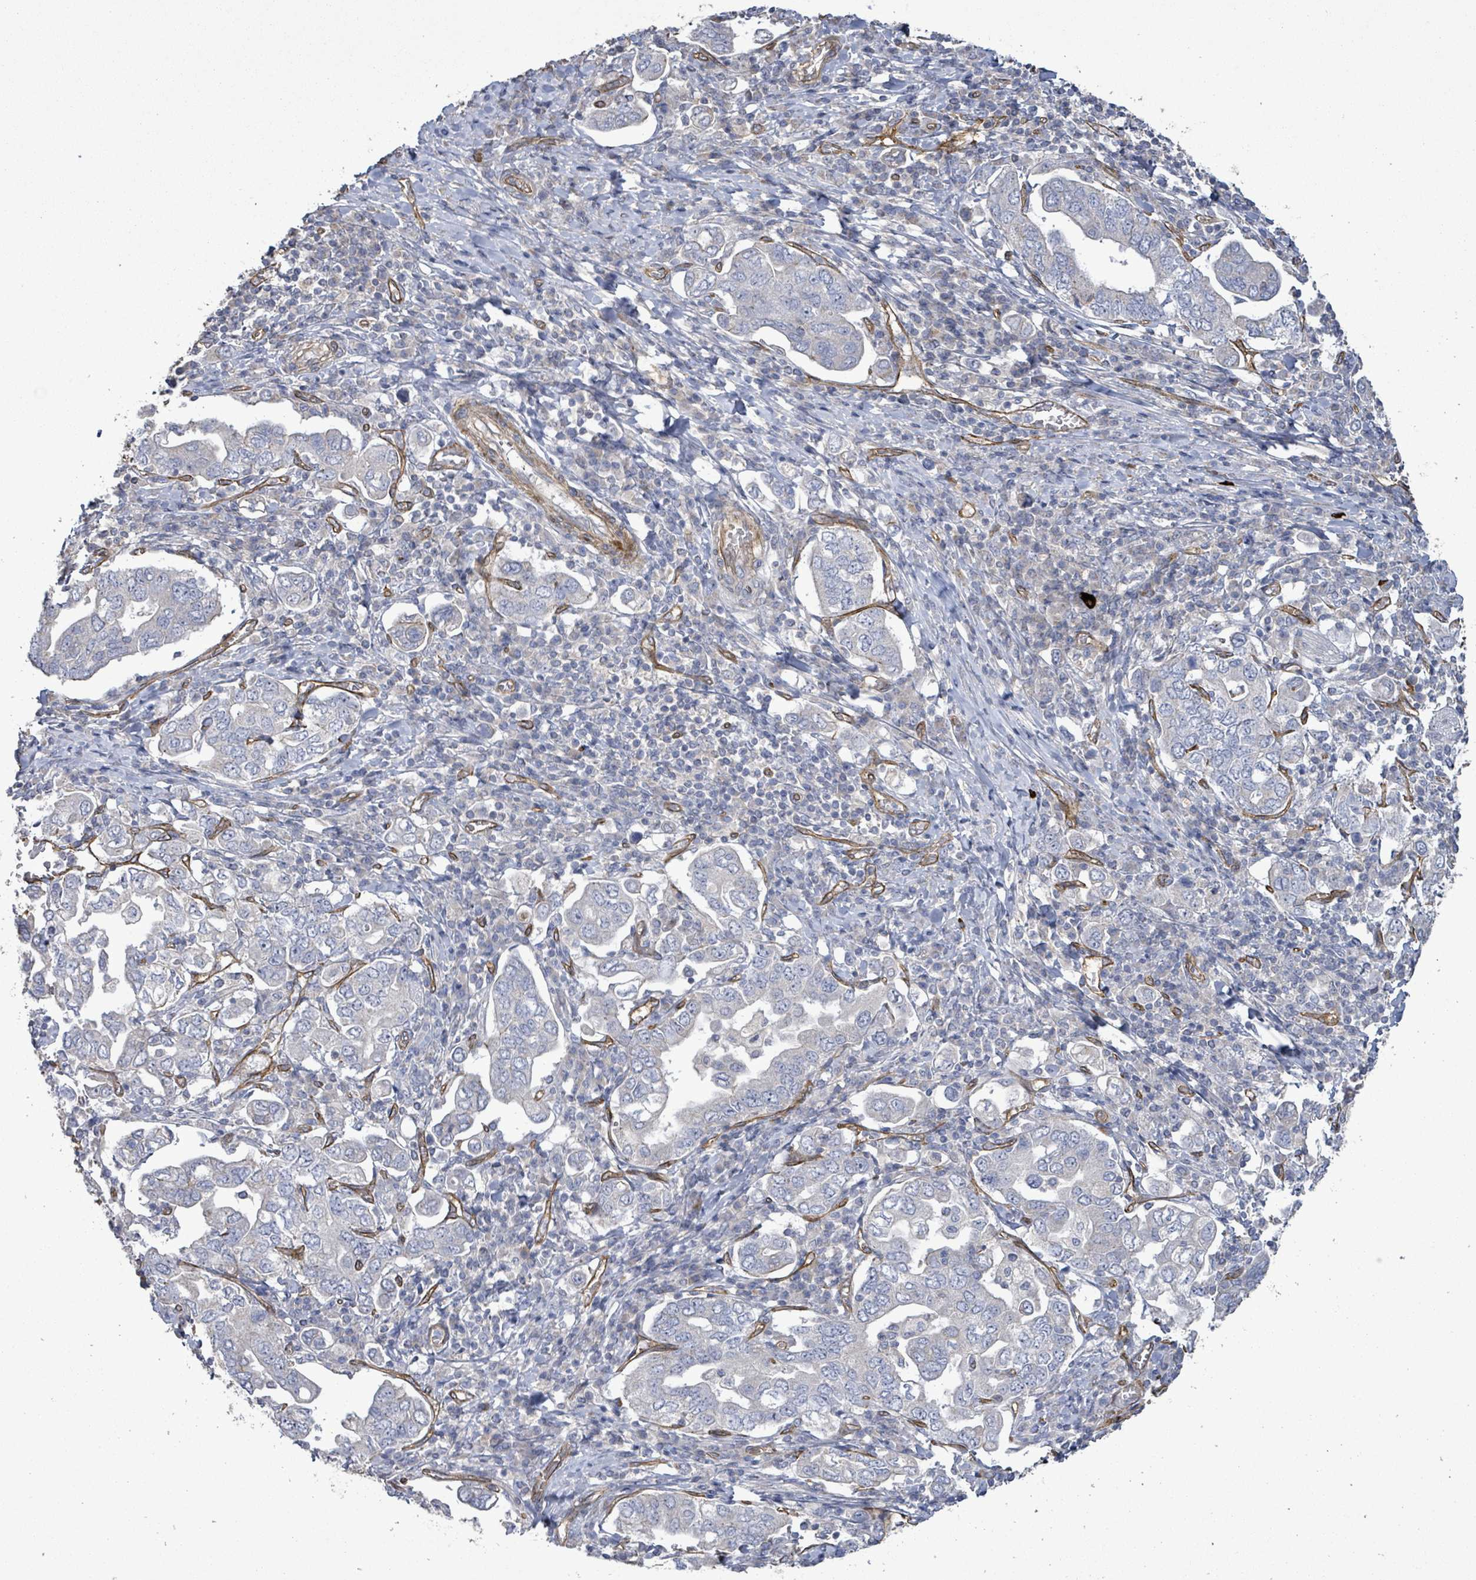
{"staining": {"intensity": "negative", "quantity": "none", "location": "none"}, "tissue": "stomach cancer", "cell_type": "Tumor cells", "image_type": "cancer", "snomed": [{"axis": "morphology", "description": "Adenocarcinoma, NOS"}, {"axis": "topography", "description": "Stomach, upper"}, {"axis": "topography", "description": "Stomach"}], "caption": "High magnification brightfield microscopy of stomach cancer (adenocarcinoma) stained with DAB (brown) and counterstained with hematoxylin (blue): tumor cells show no significant staining.", "gene": "KANK3", "patient": {"sex": "male", "age": 62}}